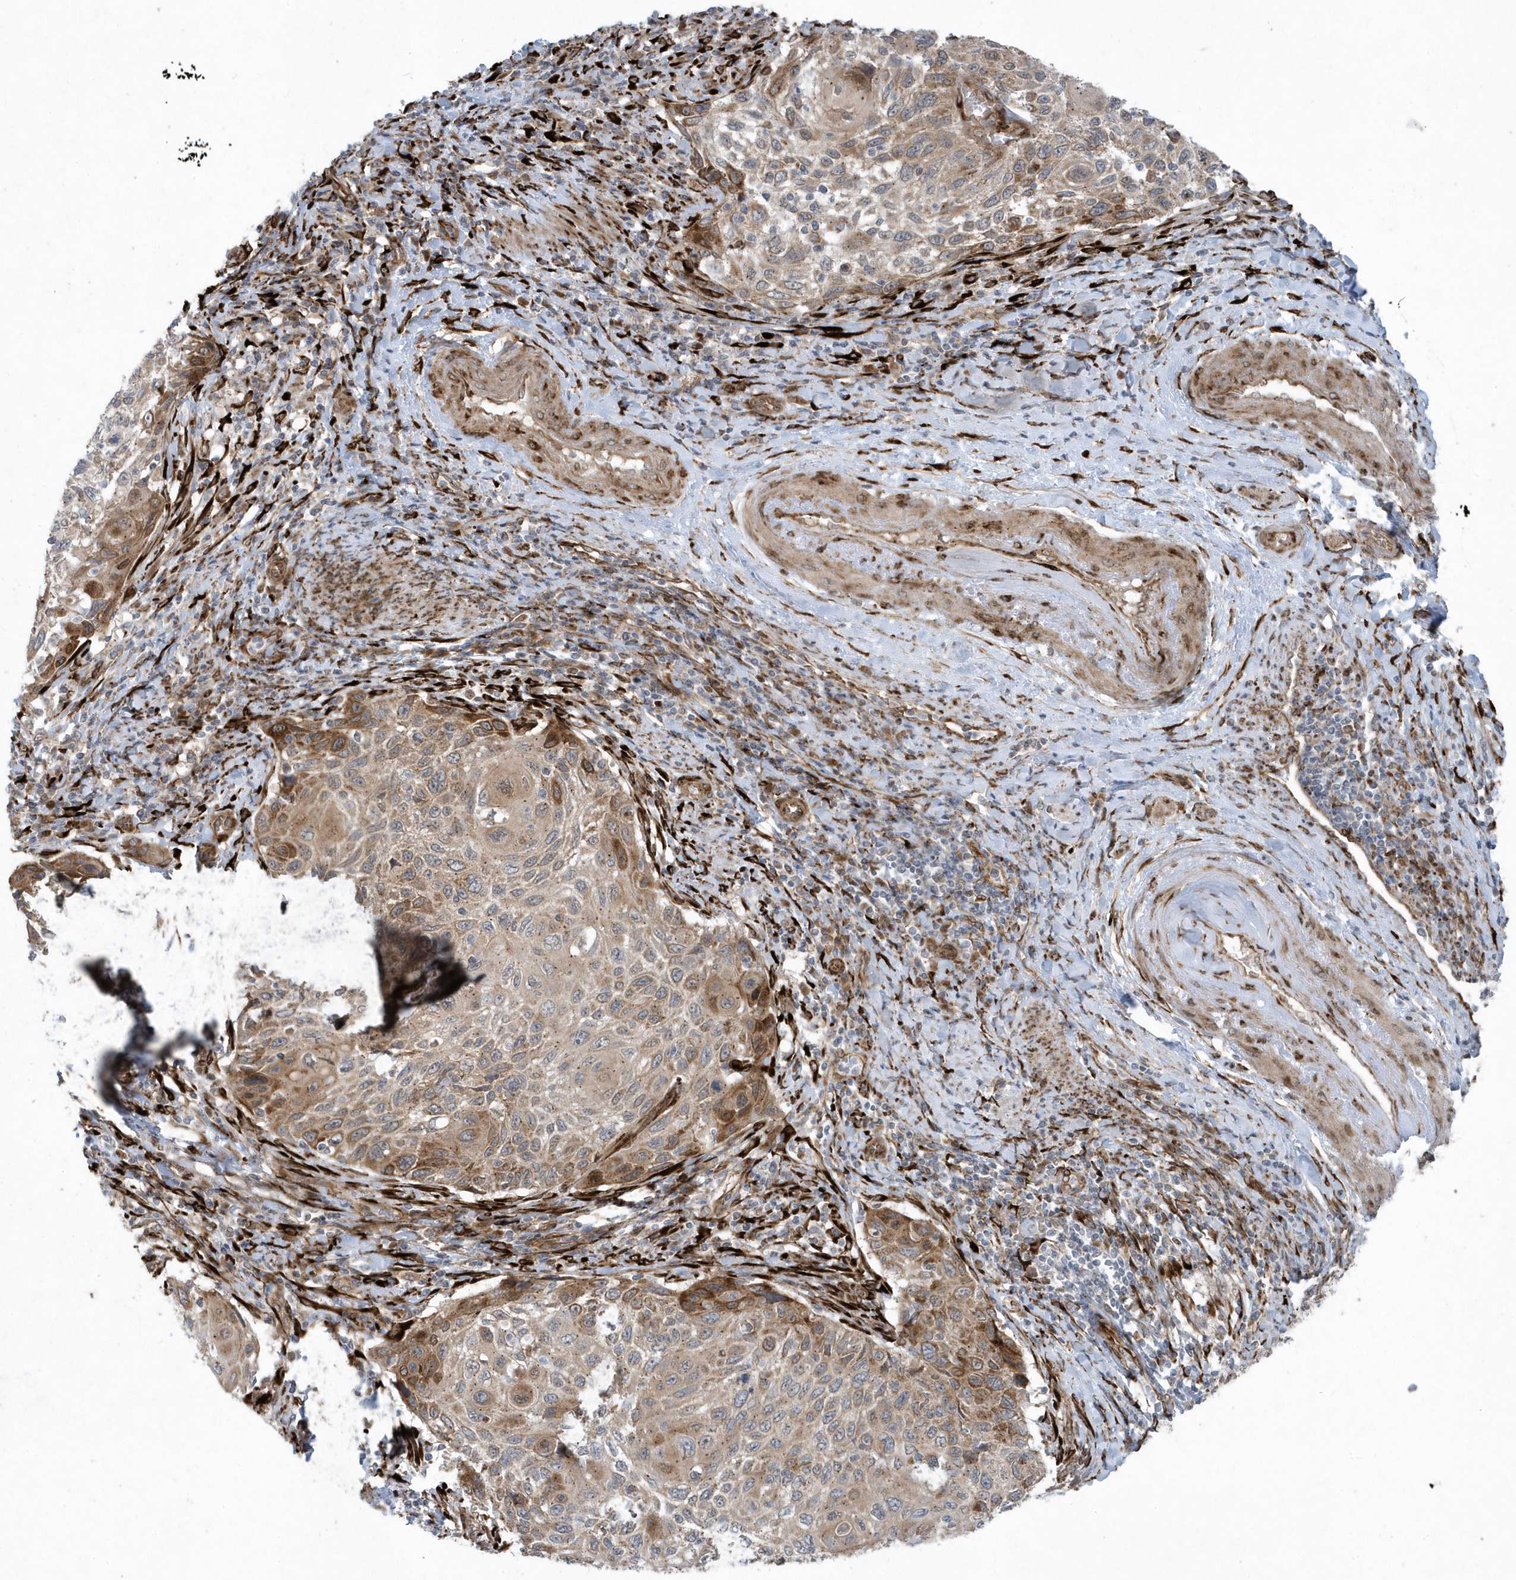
{"staining": {"intensity": "moderate", "quantity": "25%-75%", "location": "cytoplasmic/membranous"}, "tissue": "cervical cancer", "cell_type": "Tumor cells", "image_type": "cancer", "snomed": [{"axis": "morphology", "description": "Squamous cell carcinoma, NOS"}, {"axis": "topography", "description": "Cervix"}], "caption": "Immunohistochemistry image of neoplastic tissue: human squamous cell carcinoma (cervical) stained using IHC shows medium levels of moderate protein expression localized specifically in the cytoplasmic/membranous of tumor cells, appearing as a cytoplasmic/membranous brown color.", "gene": "FAM98A", "patient": {"sex": "female", "age": 70}}